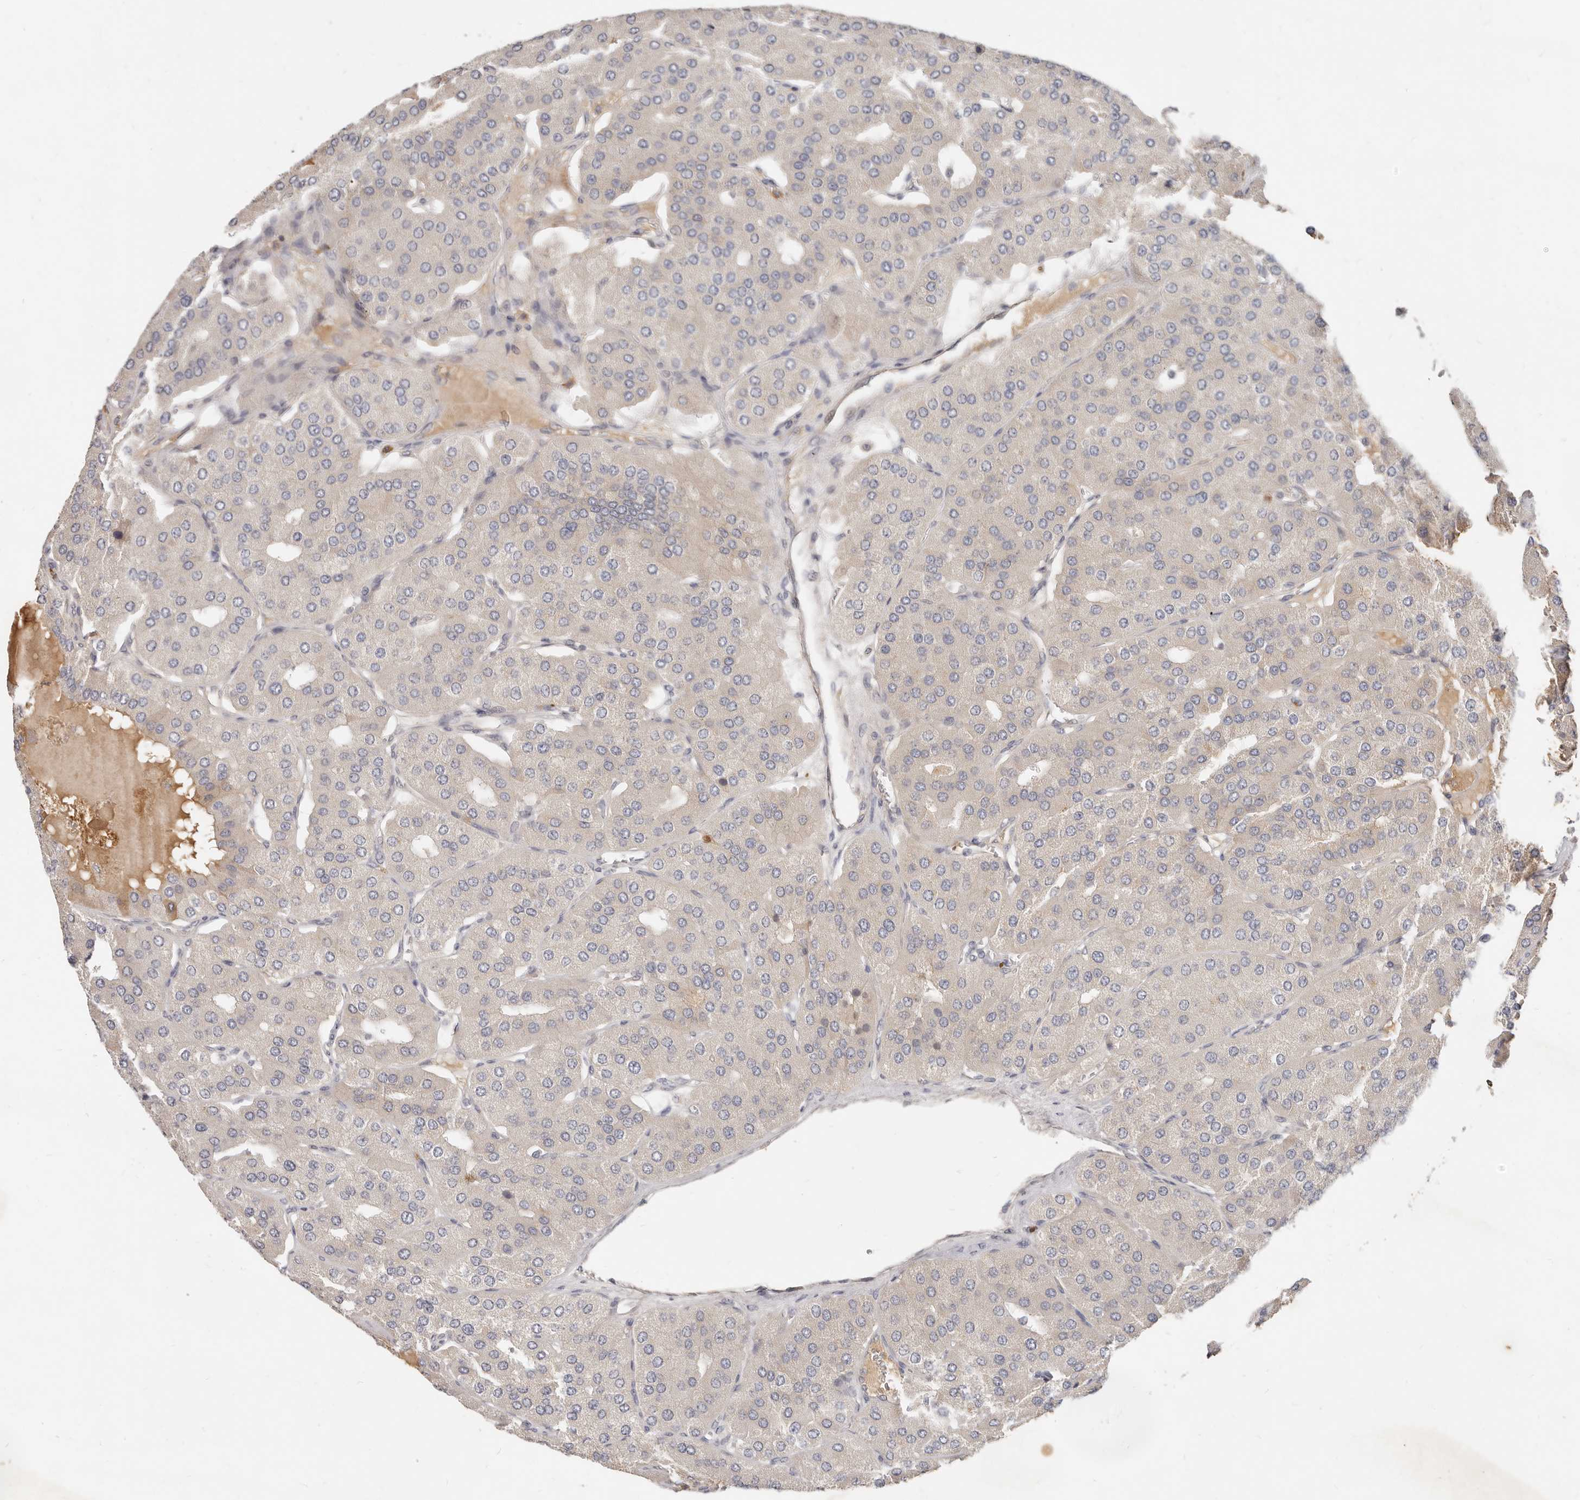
{"staining": {"intensity": "weak", "quantity": "<25%", "location": "cytoplasmic/membranous"}, "tissue": "parathyroid gland", "cell_type": "Glandular cells", "image_type": "normal", "snomed": [{"axis": "morphology", "description": "Normal tissue, NOS"}, {"axis": "morphology", "description": "Adenoma, NOS"}, {"axis": "topography", "description": "Parathyroid gland"}], "caption": "This is a image of immunohistochemistry (IHC) staining of benign parathyroid gland, which shows no expression in glandular cells. (Brightfield microscopy of DAB IHC at high magnification).", "gene": "USP49", "patient": {"sex": "female", "age": 86}}